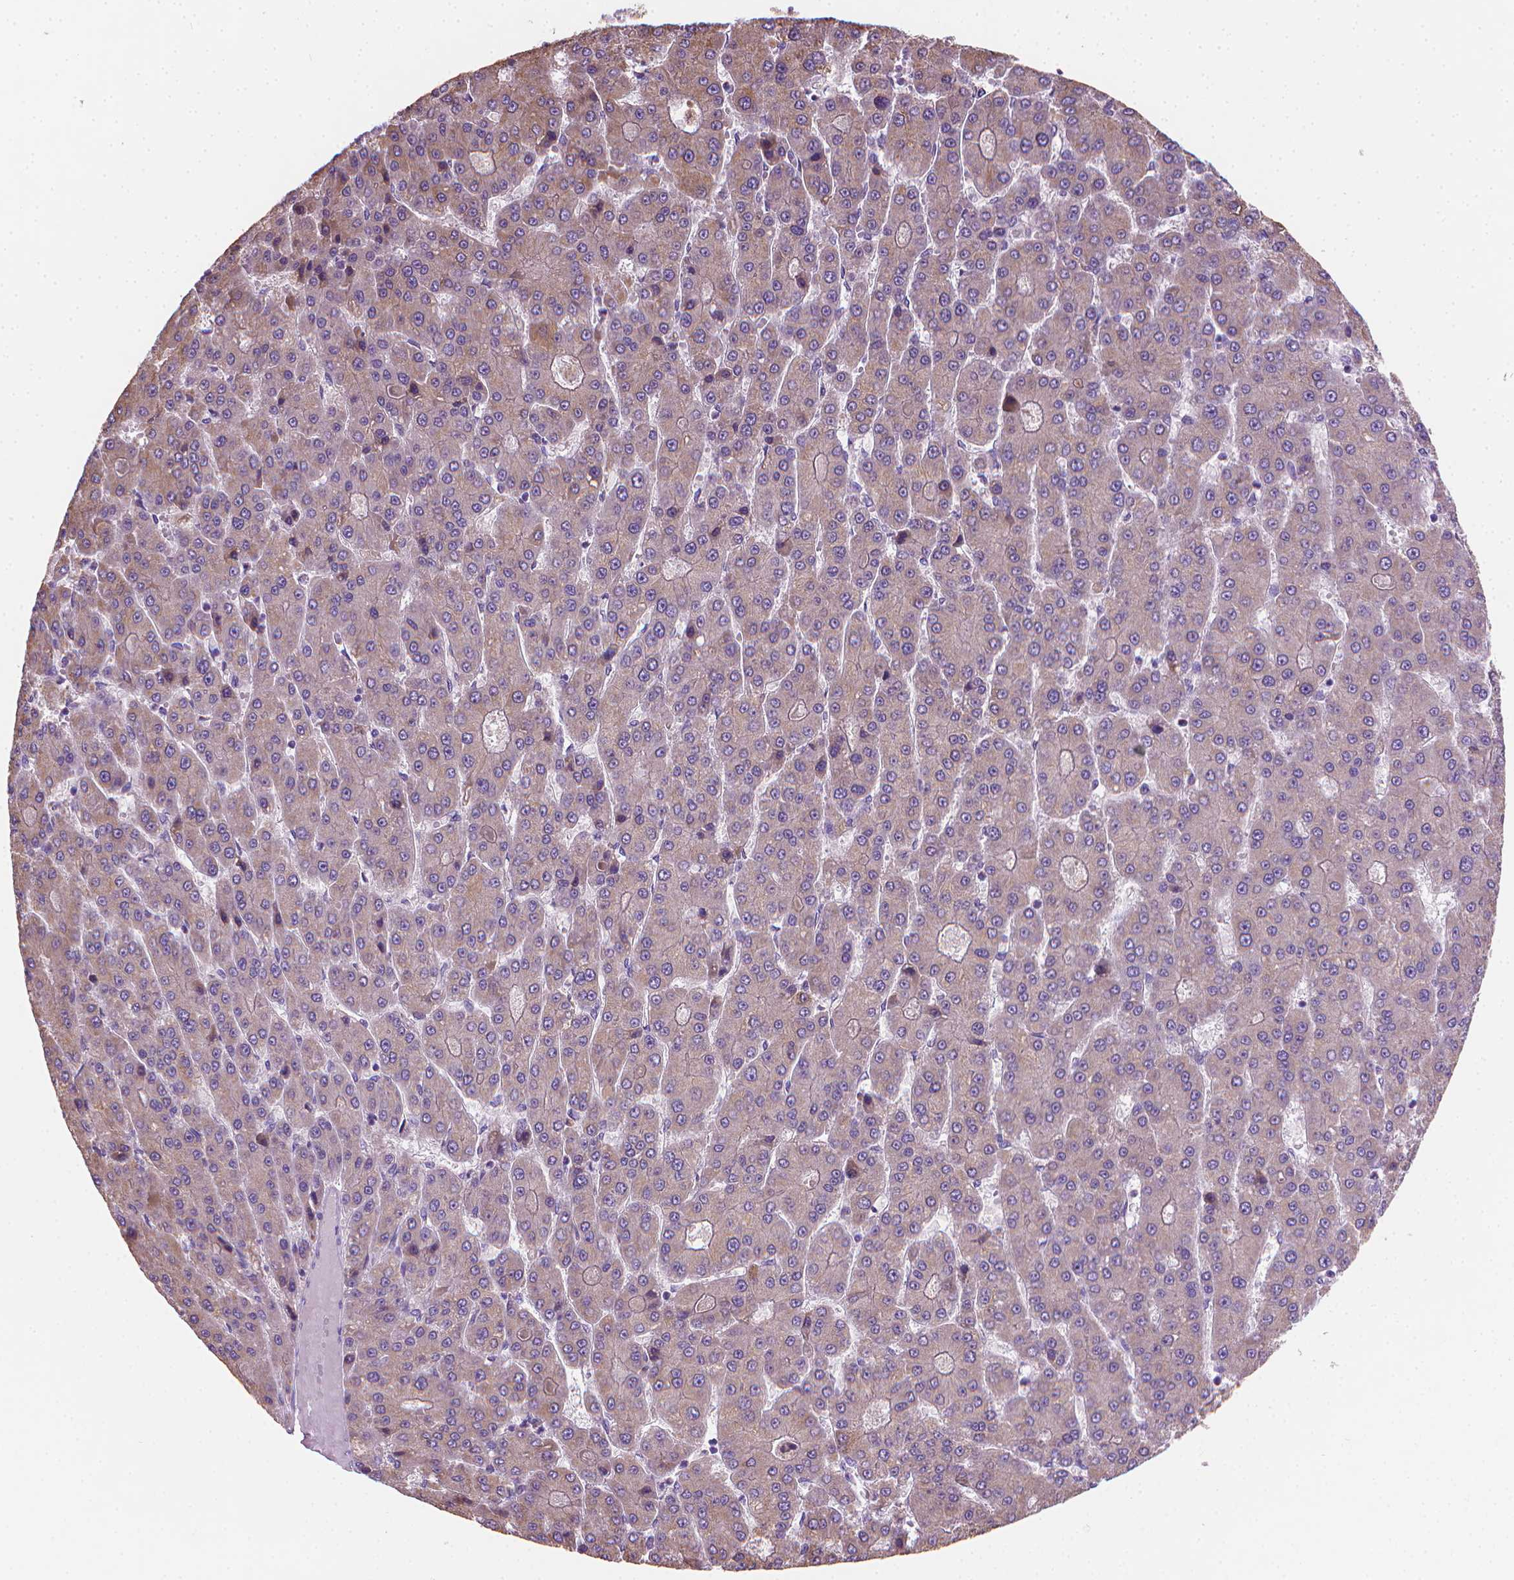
{"staining": {"intensity": "weak", "quantity": "<25%", "location": "cytoplasmic/membranous"}, "tissue": "liver cancer", "cell_type": "Tumor cells", "image_type": "cancer", "snomed": [{"axis": "morphology", "description": "Carcinoma, Hepatocellular, NOS"}, {"axis": "topography", "description": "Liver"}], "caption": "Immunohistochemistry (IHC) photomicrograph of neoplastic tissue: human hepatocellular carcinoma (liver) stained with DAB (3,3'-diaminobenzidine) displays no significant protein staining in tumor cells. (DAB immunohistochemistry (IHC), high magnification).", "gene": "CLXN", "patient": {"sex": "male", "age": 70}}